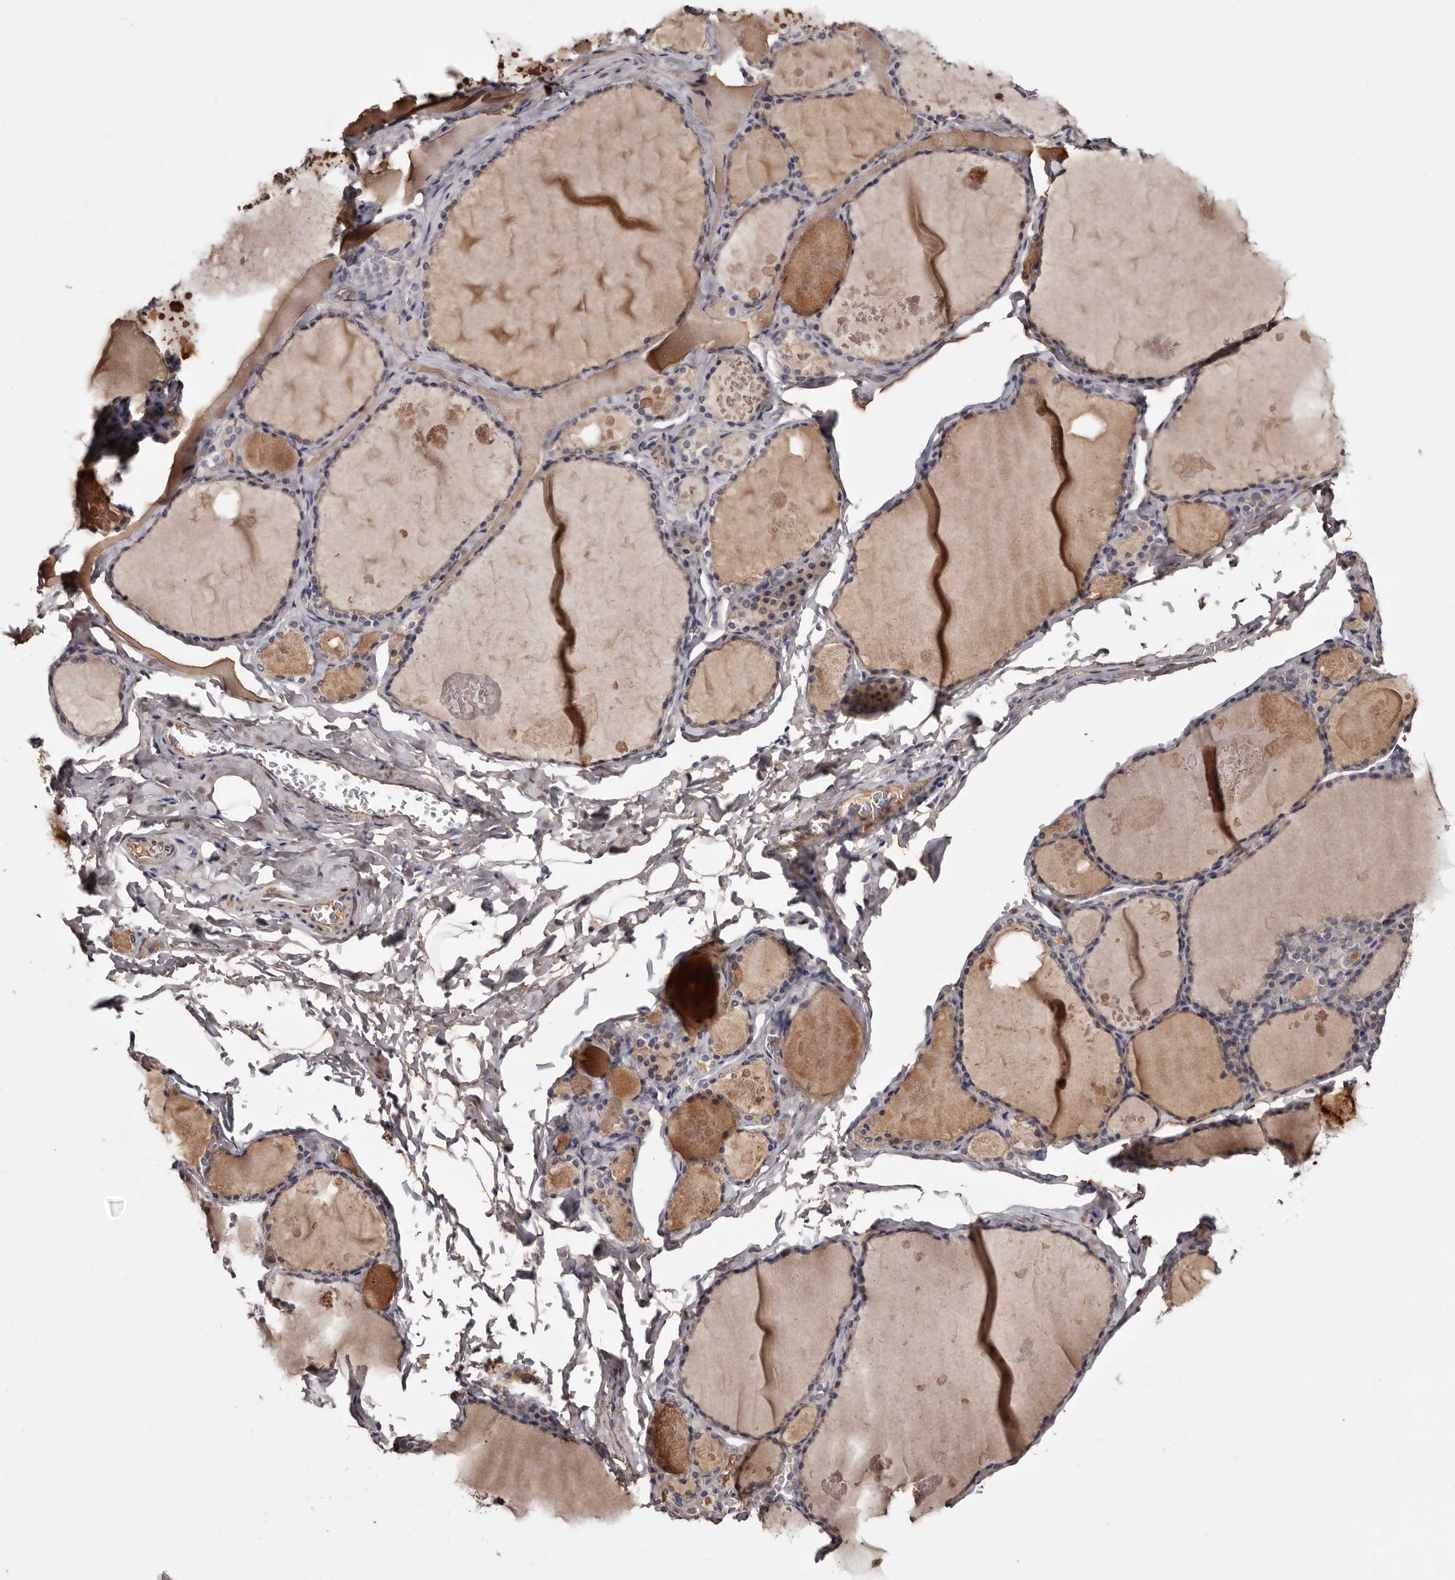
{"staining": {"intensity": "weak", "quantity": "<25%", "location": "cytoplasmic/membranous"}, "tissue": "thyroid gland", "cell_type": "Glandular cells", "image_type": "normal", "snomed": [{"axis": "morphology", "description": "Normal tissue, NOS"}, {"axis": "topography", "description": "Thyroid gland"}], "caption": "Glandular cells show no significant protein expression in normal thyroid gland.", "gene": "CYP1B1", "patient": {"sex": "male", "age": 56}}